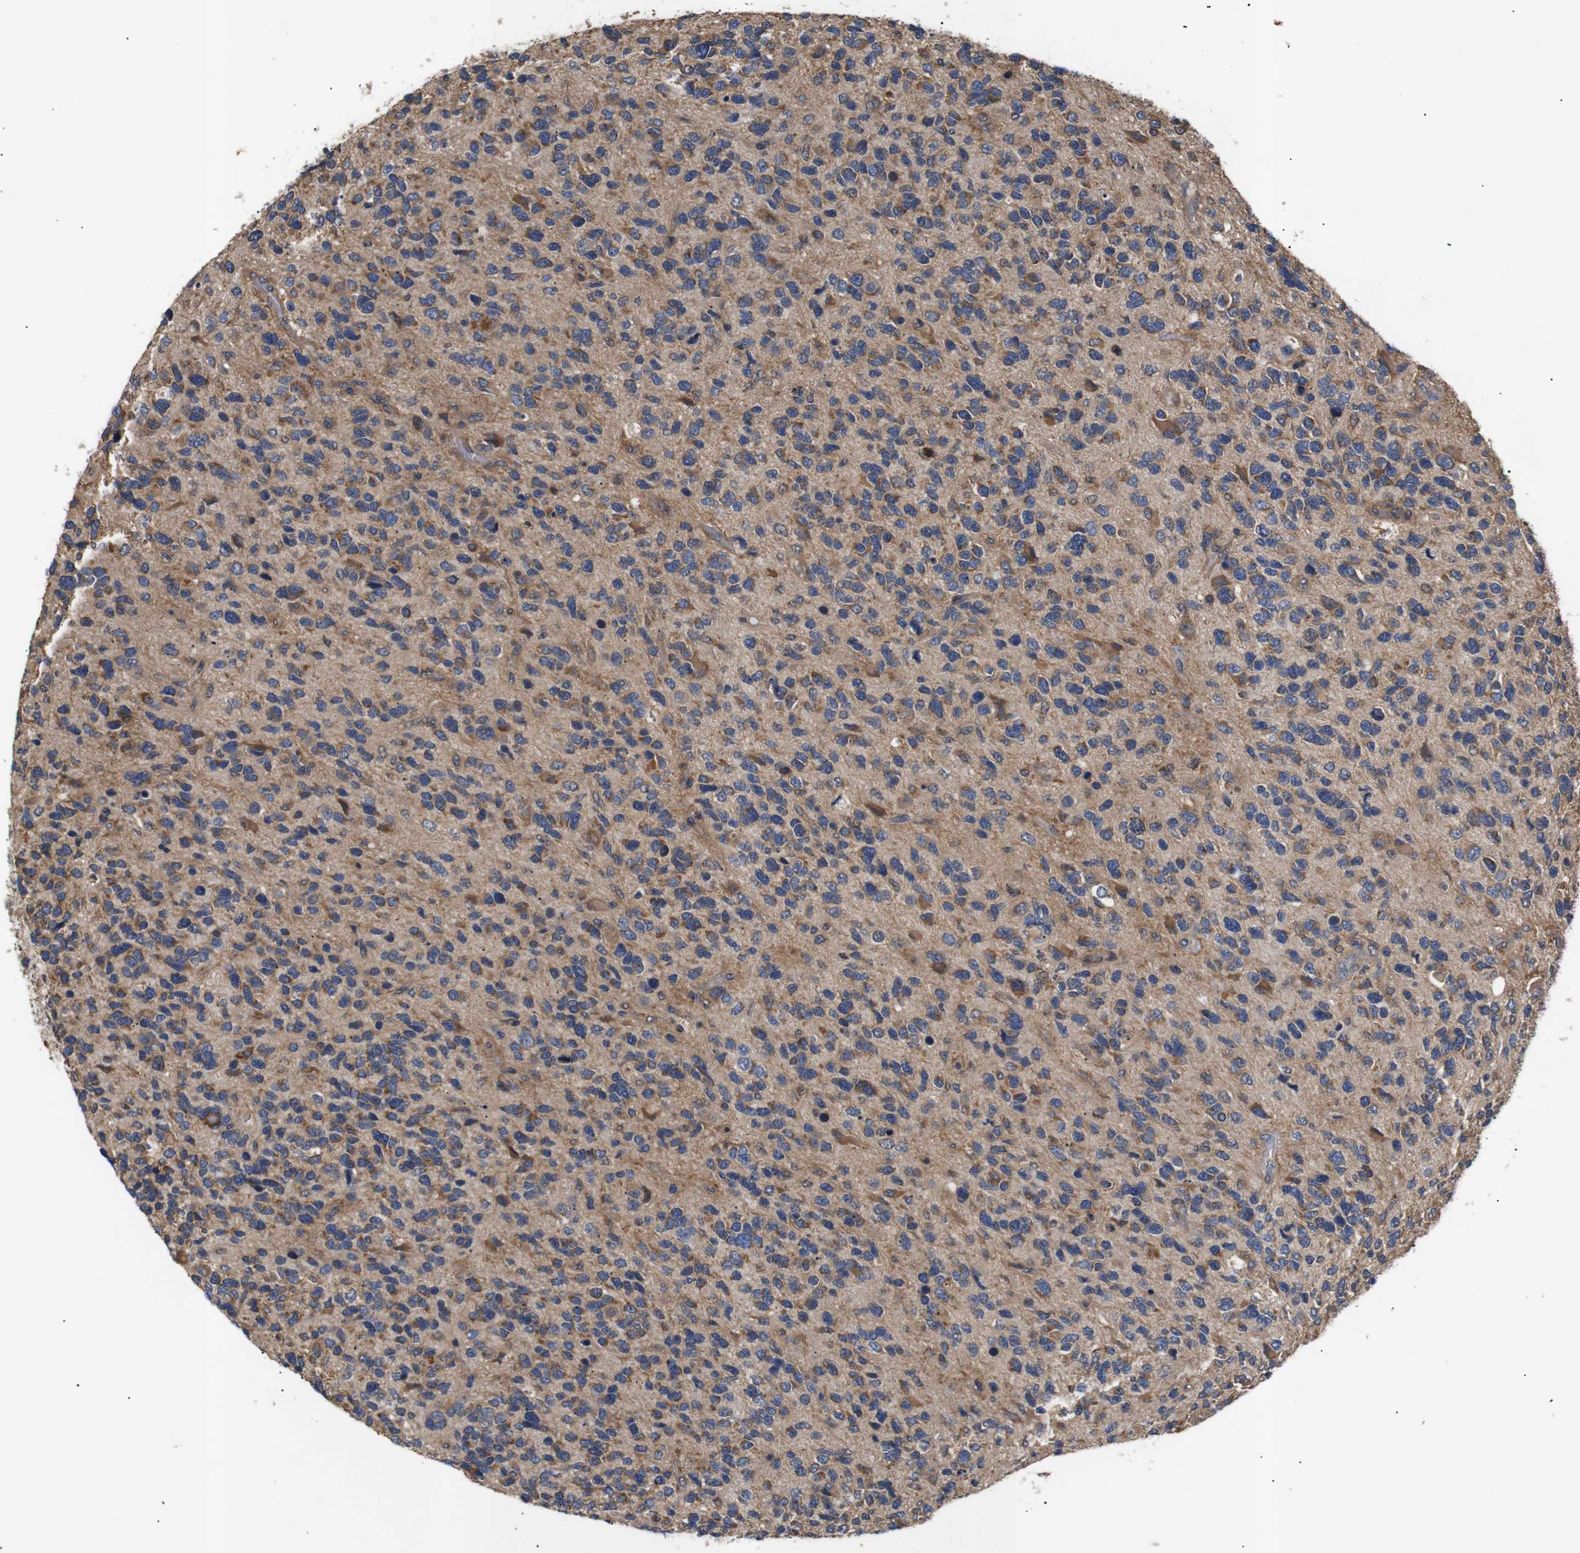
{"staining": {"intensity": "moderate", "quantity": ">75%", "location": "cytoplasmic/membranous"}, "tissue": "glioma", "cell_type": "Tumor cells", "image_type": "cancer", "snomed": [{"axis": "morphology", "description": "Glioma, malignant, High grade"}, {"axis": "topography", "description": "Brain"}], "caption": "Protein staining of glioma tissue exhibits moderate cytoplasmic/membranous positivity in about >75% of tumor cells. (DAB IHC with brightfield microscopy, high magnification).", "gene": "RIPK1", "patient": {"sex": "female", "age": 58}}